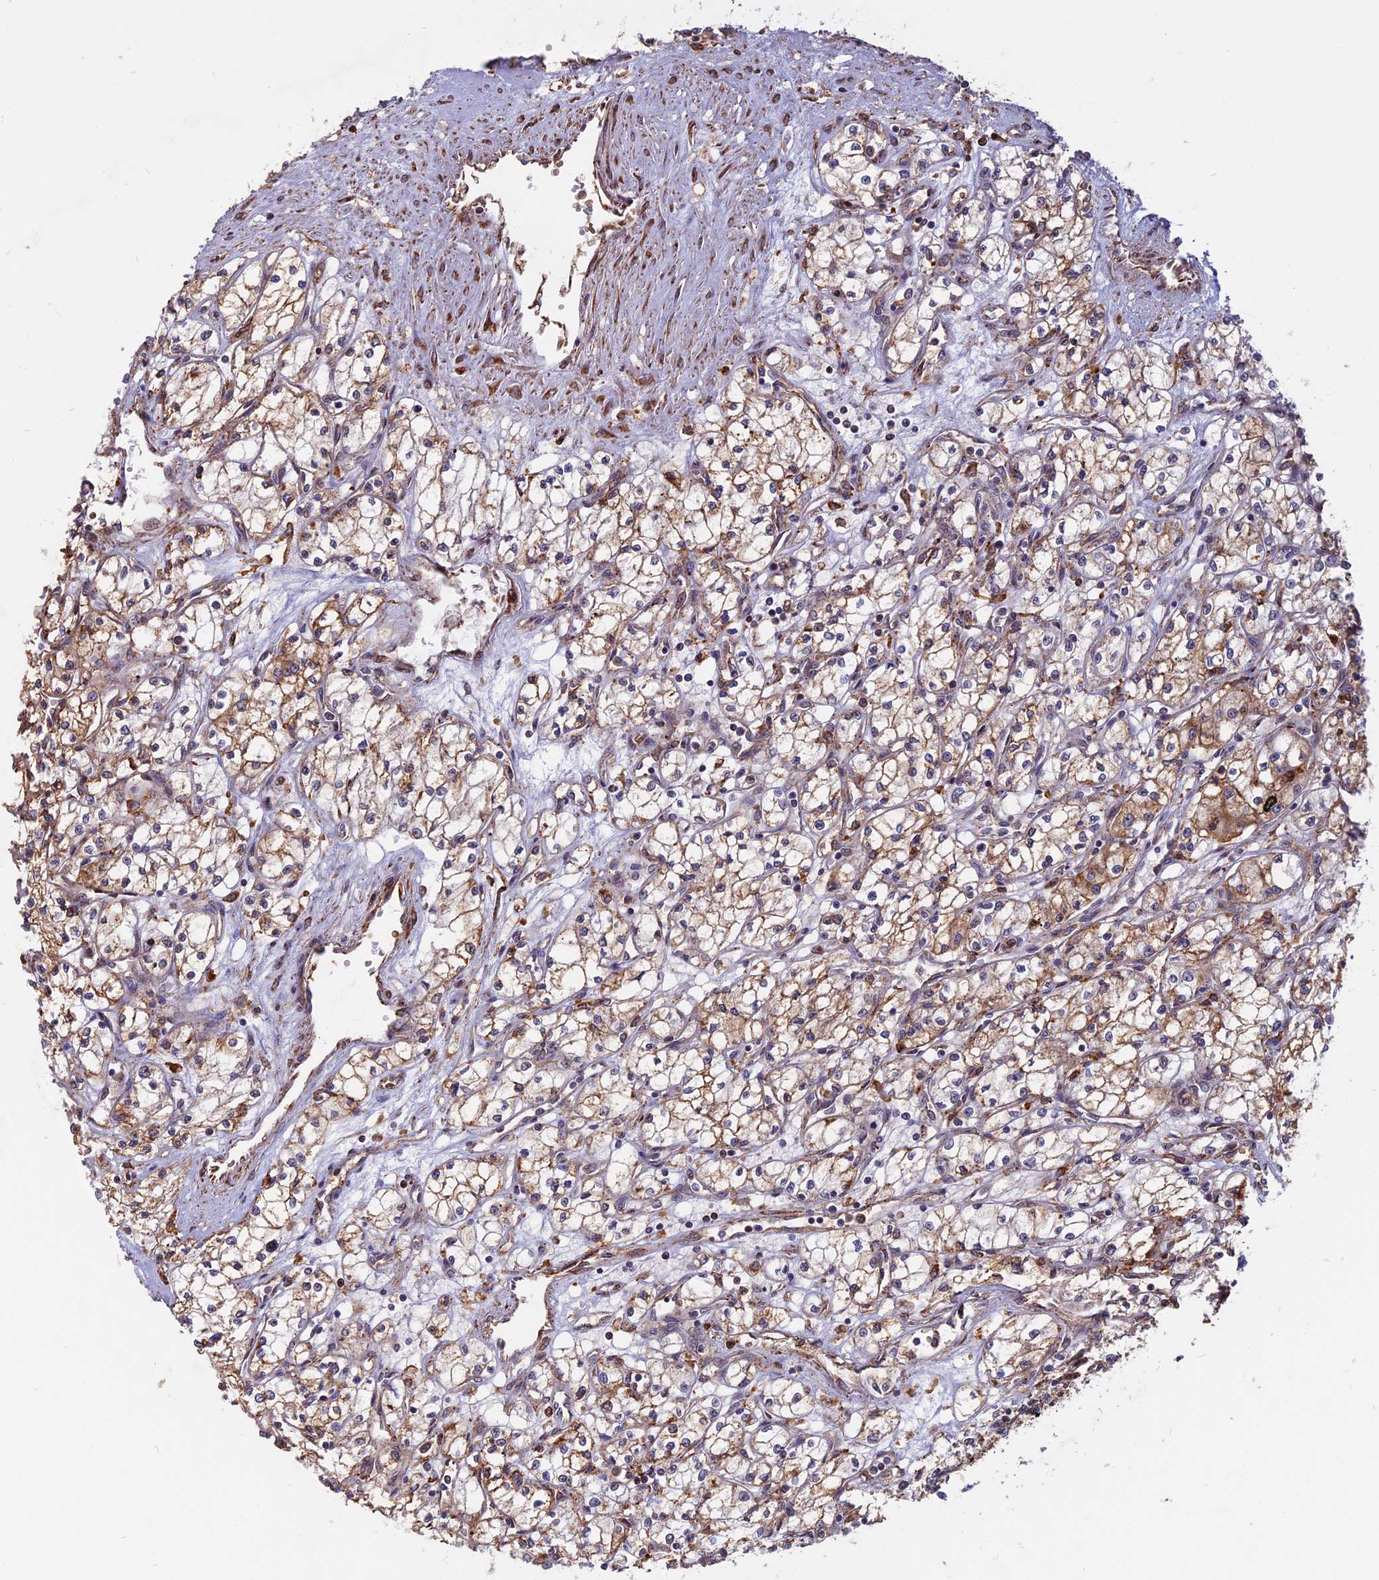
{"staining": {"intensity": "moderate", "quantity": "25%-75%", "location": "cytoplasmic/membranous"}, "tissue": "renal cancer", "cell_type": "Tumor cells", "image_type": "cancer", "snomed": [{"axis": "morphology", "description": "Adenocarcinoma, NOS"}, {"axis": "topography", "description": "Kidney"}], "caption": "Immunohistochemistry micrograph of neoplastic tissue: human renal adenocarcinoma stained using IHC exhibits medium levels of moderate protein expression localized specifically in the cytoplasmic/membranous of tumor cells, appearing as a cytoplasmic/membranous brown color.", "gene": "SPG11", "patient": {"sex": "male", "age": 59}}